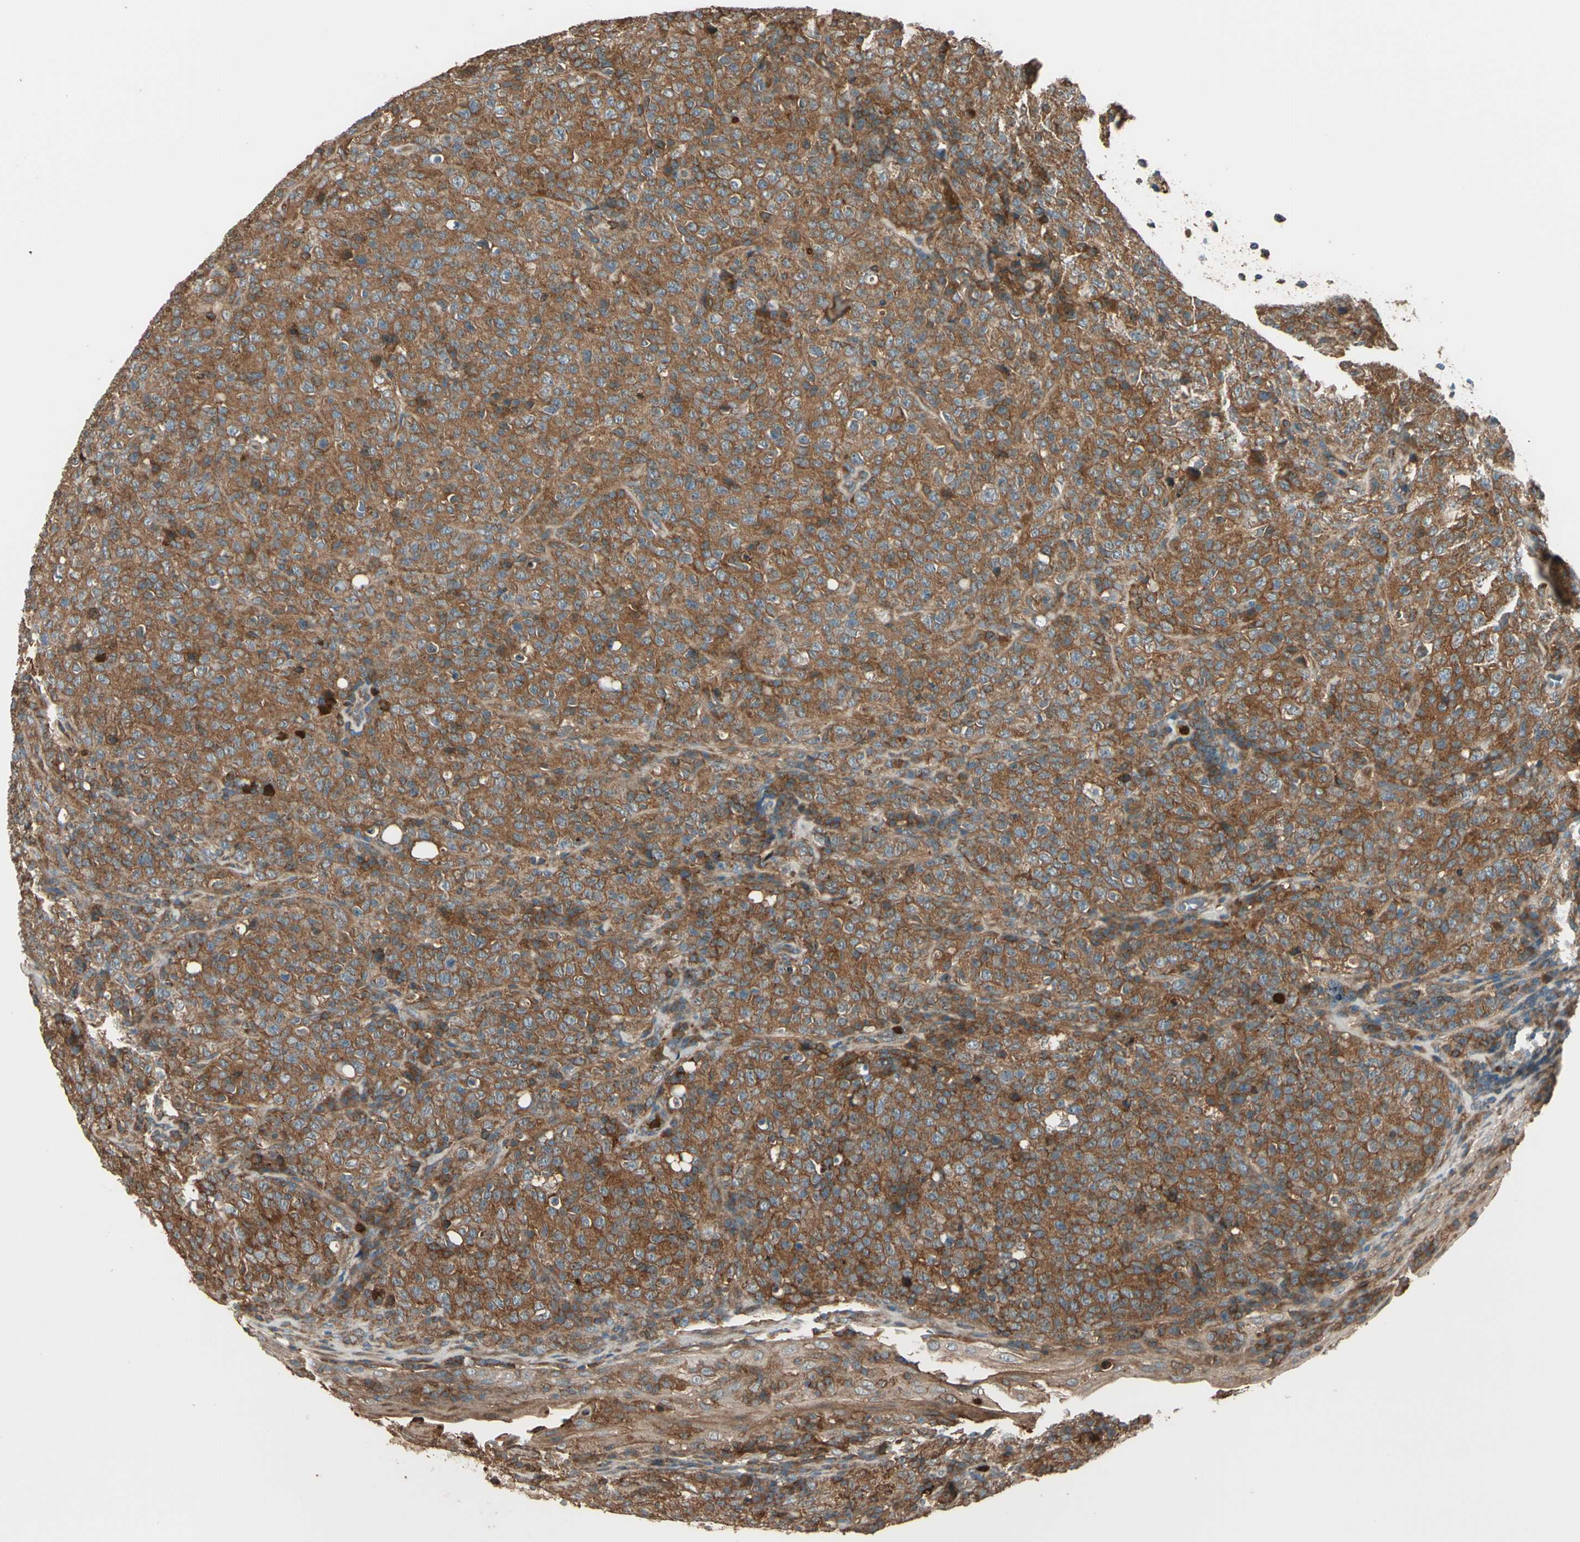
{"staining": {"intensity": "moderate", "quantity": ">75%", "location": "cytoplasmic/membranous"}, "tissue": "lymphoma", "cell_type": "Tumor cells", "image_type": "cancer", "snomed": [{"axis": "morphology", "description": "Malignant lymphoma, non-Hodgkin's type, High grade"}, {"axis": "topography", "description": "Tonsil"}], "caption": "The histopathology image exhibits staining of malignant lymphoma, non-Hodgkin's type (high-grade), revealing moderate cytoplasmic/membranous protein positivity (brown color) within tumor cells. (DAB (3,3'-diaminobenzidine) IHC with brightfield microscopy, high magnification).", "gene": "STX11", "patient": {"sex": "female", "age": 36}}